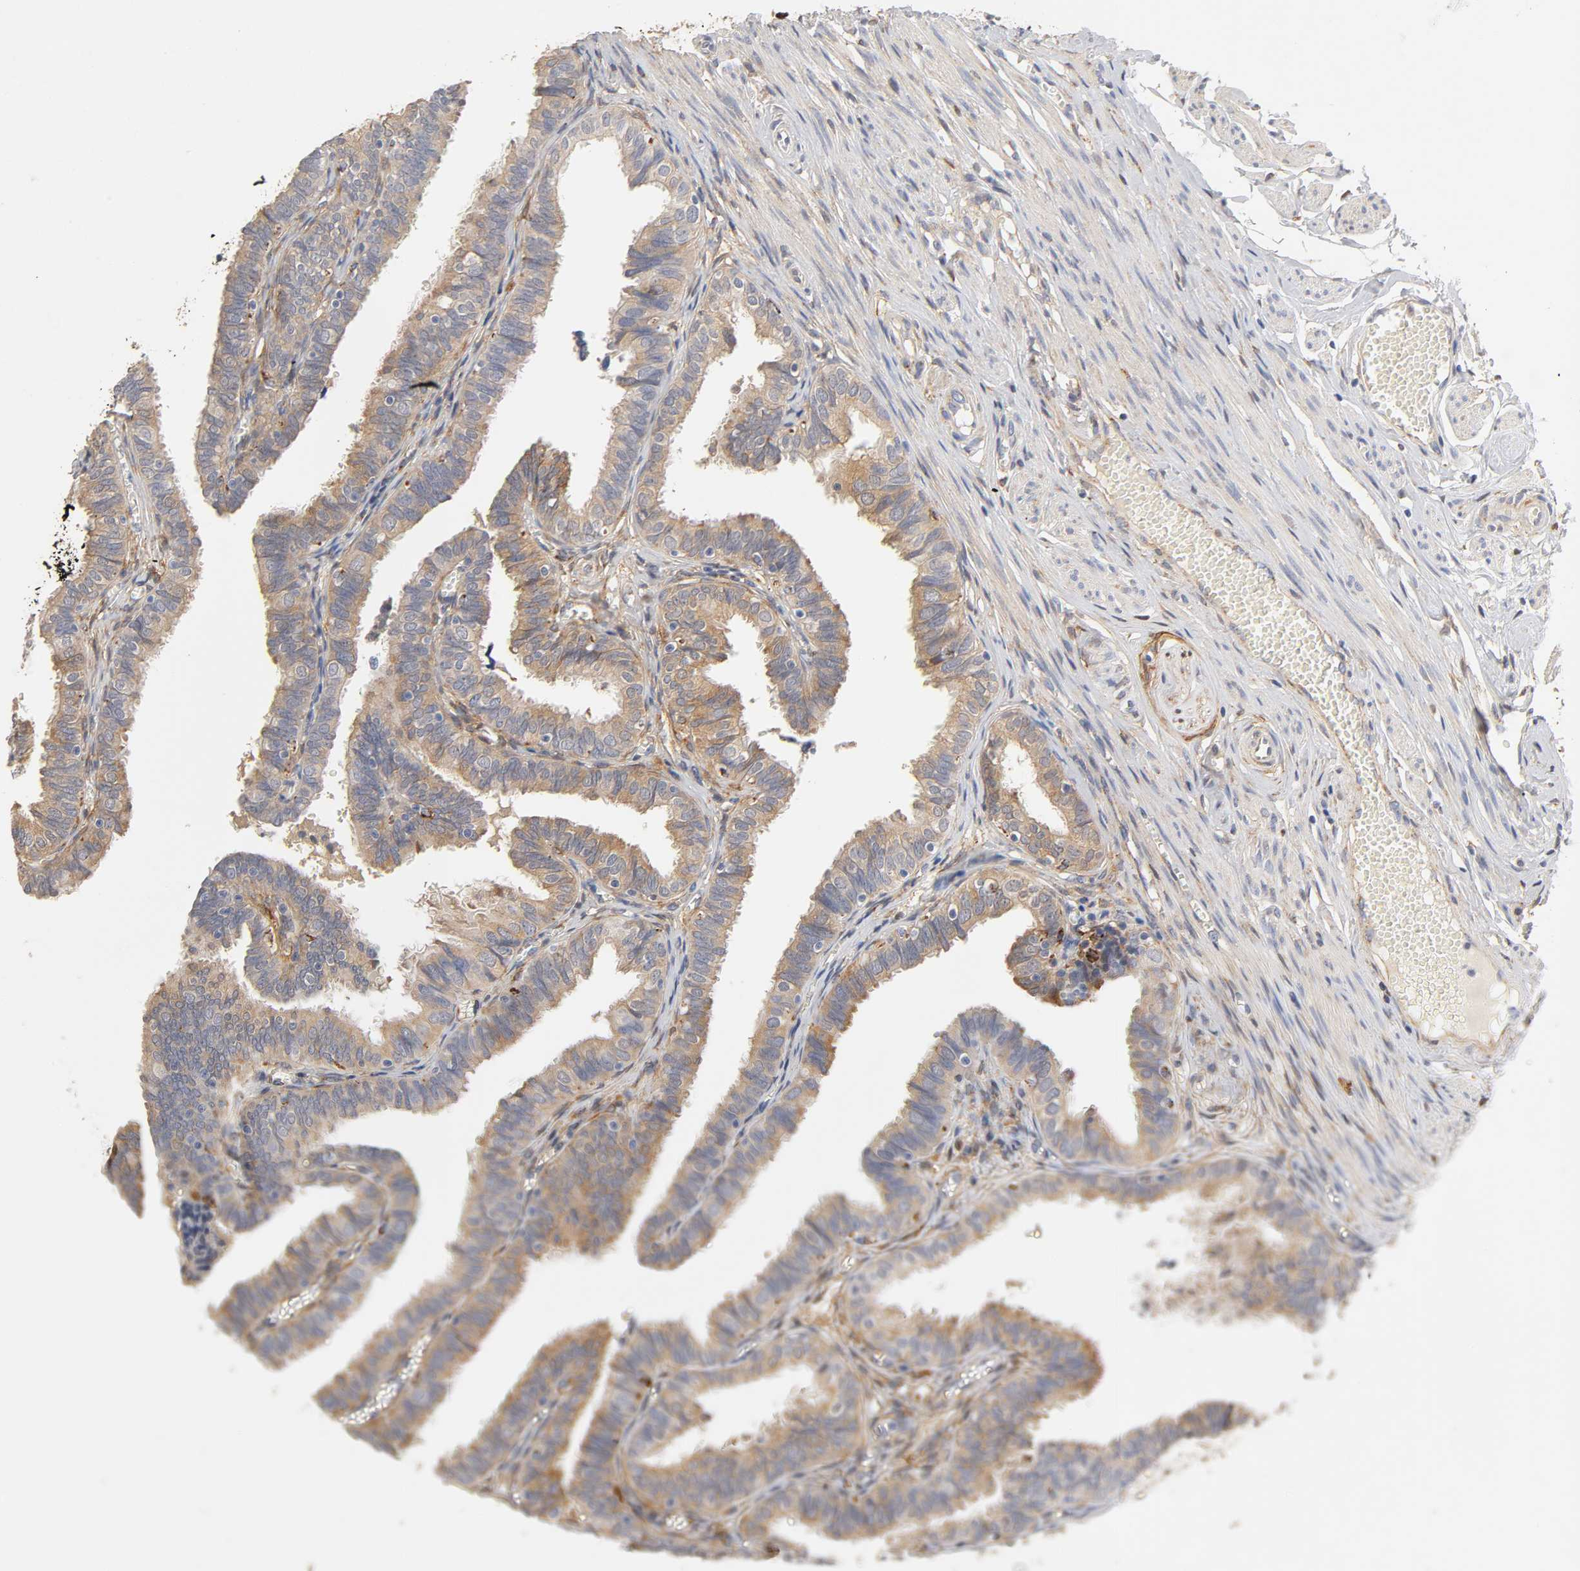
{"staining": {"intensity": "strong", "quantity": ">75%", "location": "cytoplasmic/membranous"}, "tissue": "fallopian tube", "cell_type": "Glandular cells", "image_type": "normal", "snomed": [{"axis": "morphology", "description": "Normal tissue, NOS"}, {"axis": "topography", "description": "Fallopian tube"}], "caption": "Immunohistochemical staining of unremarkable human fallopian tube reveals high levels of strong cytoplasmic/membranous expression in approximately >75% of glandular cells.", "gene": "ISG15", "patient": {"sex": "female", "age": 46}}